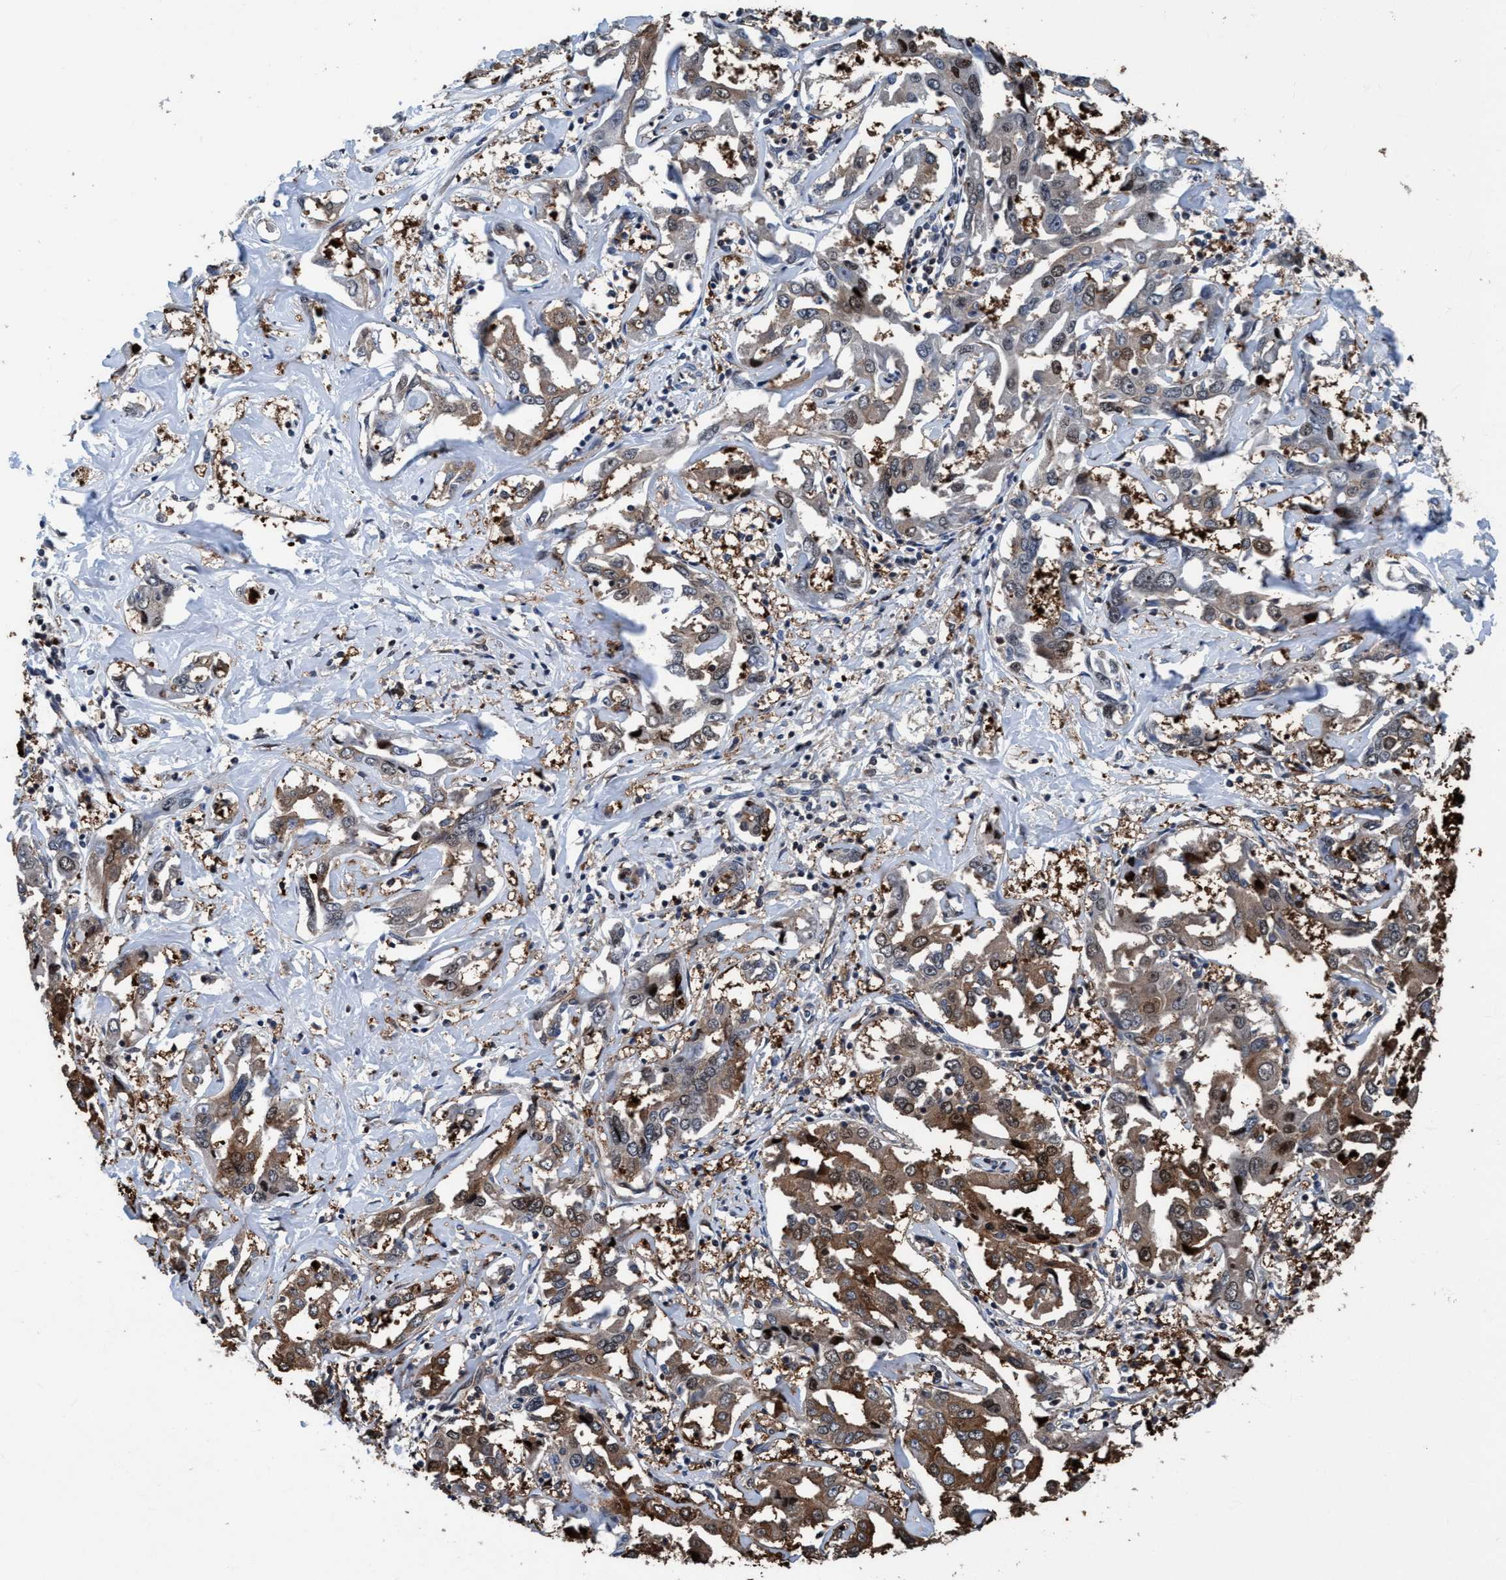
{"staining": {"intensity": "moderate", "quantity": ">75%", "location": "cytoplasmic/membranous,nuclear"}, "tissue": "liver cancer", "cell_type": "Tumor cells", "image_type": "cancer", "snomed": [{"axis": "morphology", "description": "Cholangiocarcinoma"}, {"axis": "topography", "description": "Liver"}], "caption": "This is a photomicrograph of immunohistochemistry staining of liver cancer, which shows moderate expression in the cytoplasmic/membranous and nuclear of tumor cells.", "gene": "NMT1", "patient": {"sex": "male", "age": 59}}